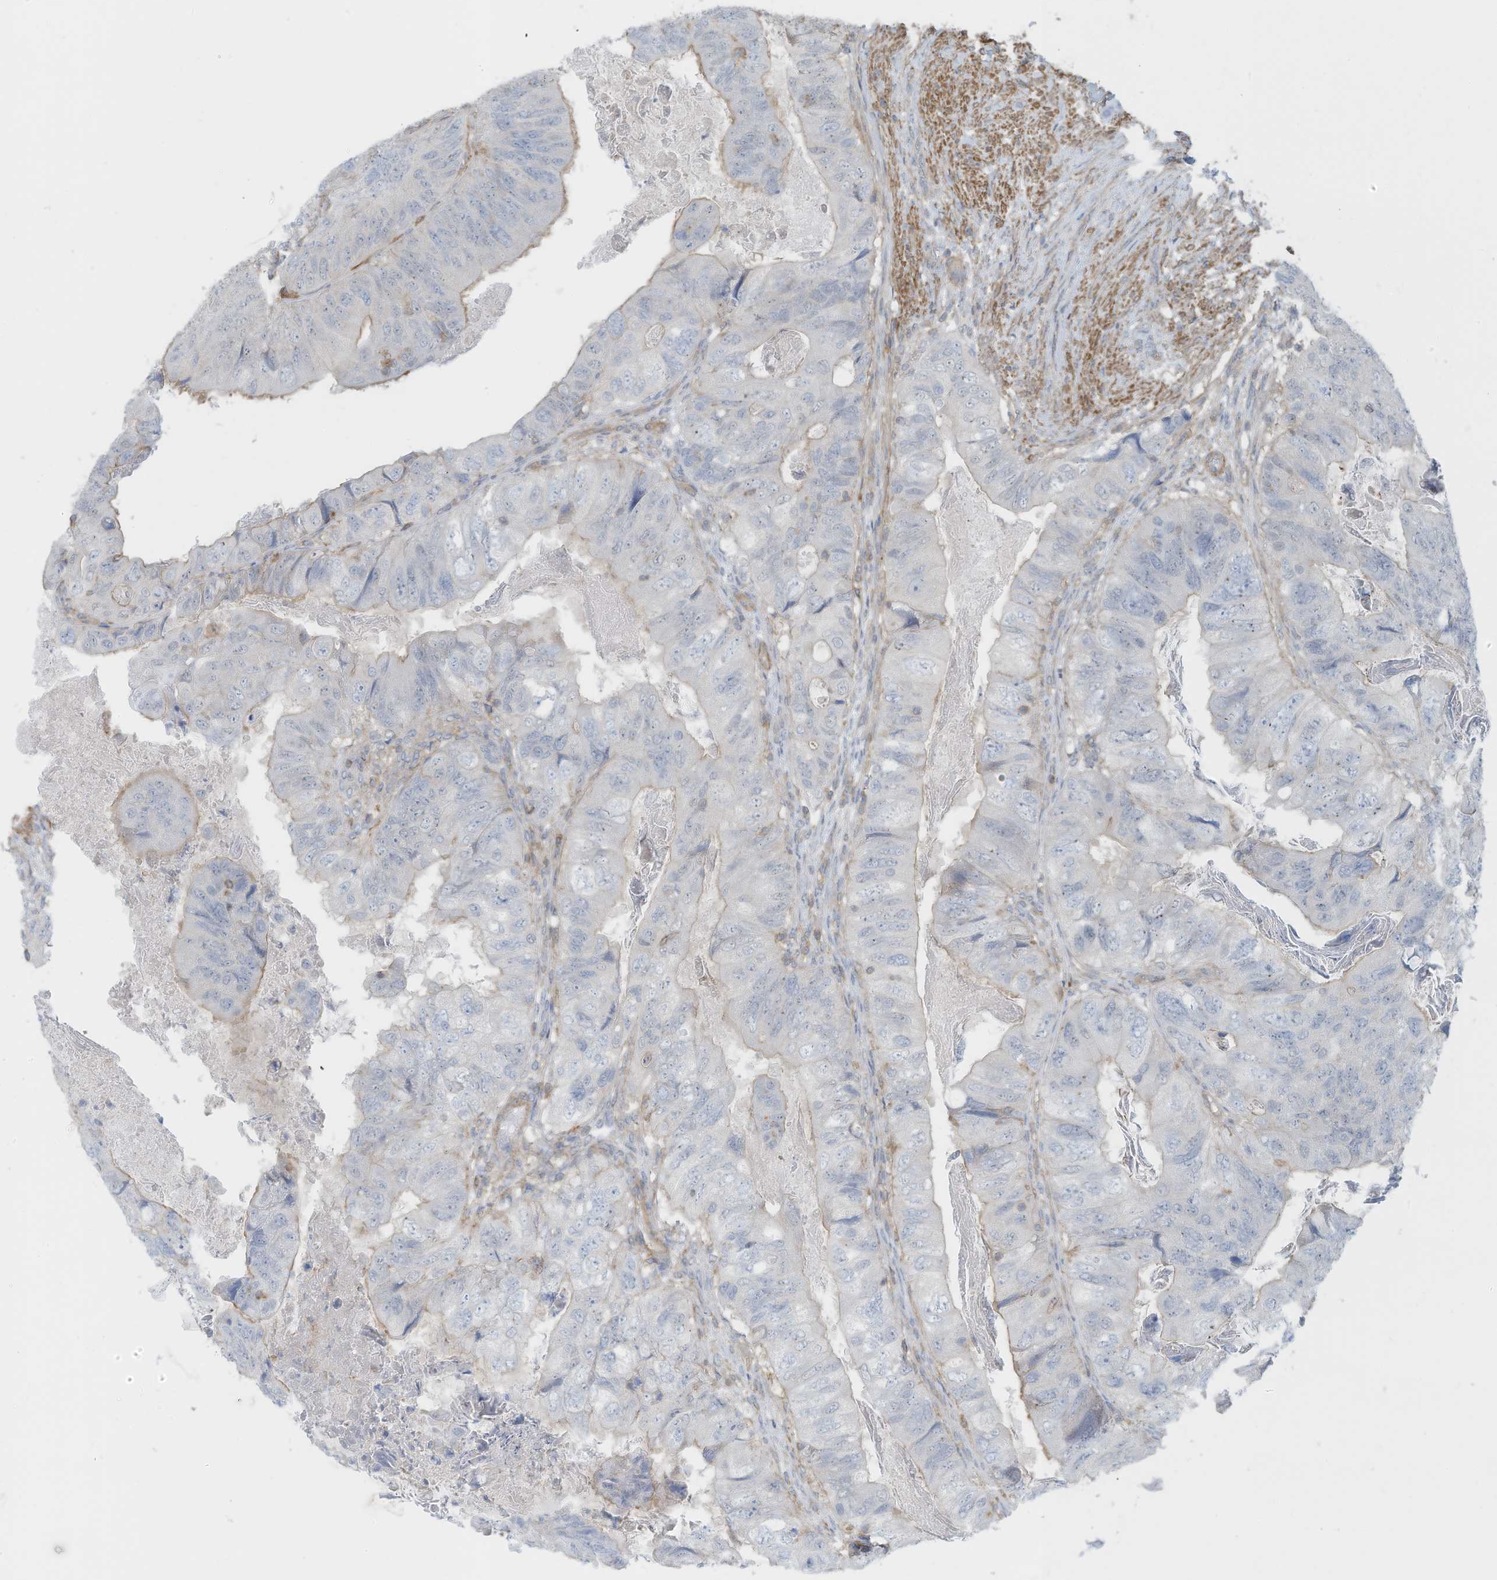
{"staining": {"intensity": "weak", "quantity": "25%-75%", "location": "cytoplasmic/membranous"}, "tissue": "colorectal cancer", "cell_type": "Tumor cells", "image_type": "cancer", "snomed": [{"axis": "morphology", "description": "Adenocarcinoma, NOS"}, {"axis": "topography", "description": "Rectum"}], "caption": "Immunohistochemical staining of human adenocarcinoma (colorectal) shows weak cytoplasmic/membranous protein staining in approximately 25%-75% of tumor cells. (DAB (3,3'-diaminobenzidine) IHC, brown staining for protein, blue staining for nuclei).", "gene": "ZNF846", "patient": {"sex": "male", "age": 63}}